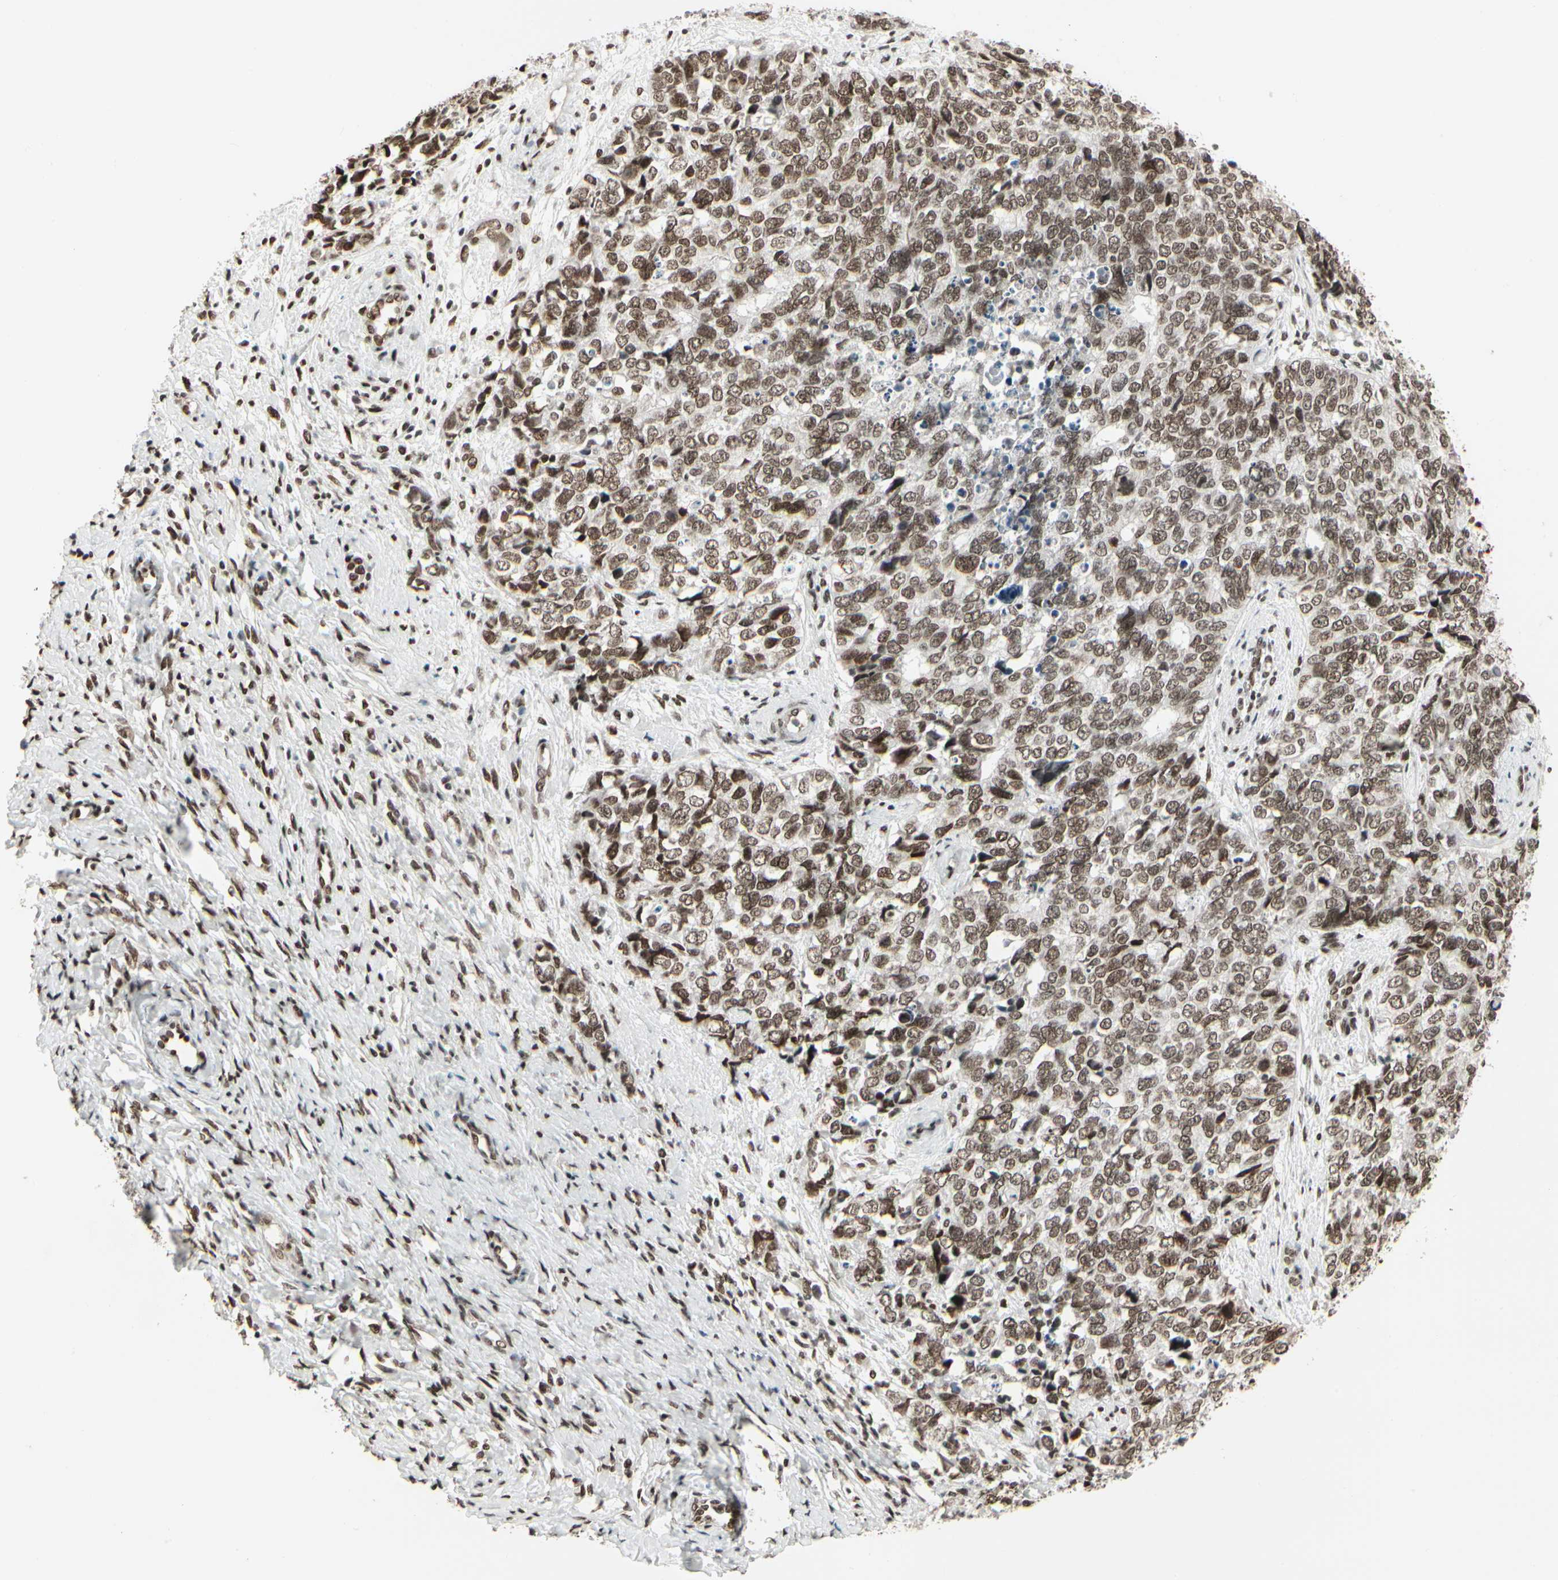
{"staining": {"intensity": "moderate", "quantity": ">75%", "location": "nuclear"}, "tissue": "cervical cancer", "cell_type": "Tumor cells", "image_type": "cancer", "snomed": [{"axis": "morphology", "description": "Squamous cell carcinoma, NOS"}, {"axis": "topography", "description": "Cervix"}], "caption": "IHC staining of cervical squamous cell carcinoma, which demonstrates medium levels of moderate nuclear staining in approximately >75% of tumor cells indicating moderate nuclear protein positivity. The staining was performed using DAB (3,3'-diaminobenzidine) (brown) for protein detection and nuclei were counterstained in hematoxylin (blue).", "gene": "HMG20A", "patient": {"sex": "female", "age": 63}}